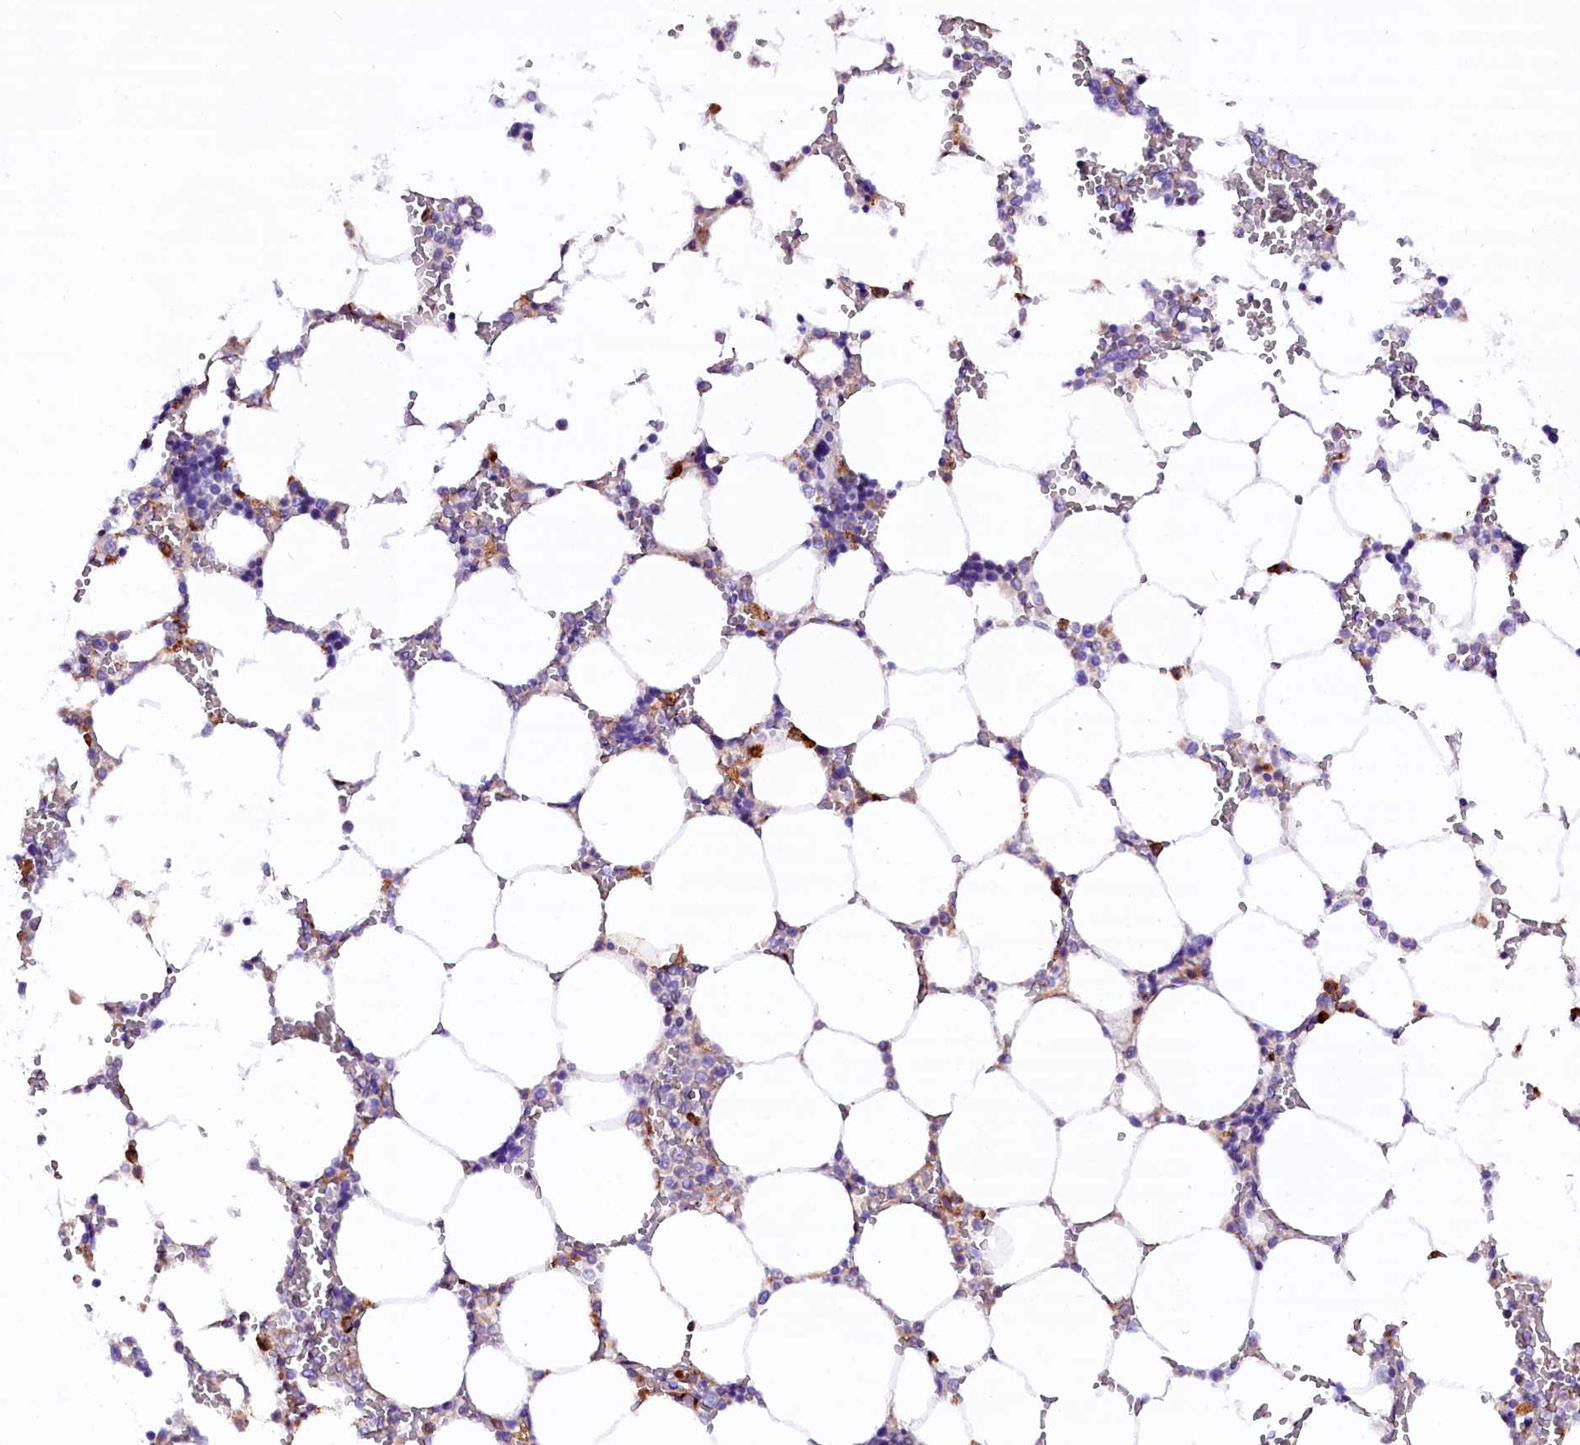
{"staining": {"intensity": "moderate", "quantity": ">75%", "location": "cytoplasmic/membranous"}, "tissue": "bone marrow", "cell_type": "Hematopoietic cells", "image_type": "normal", "snomed": [{"axis": "morphology", "description": "Normal tissue, NOS"}, {"axis": "topography", "description": "Bone marrow"}], "caption": "Immunohistochemical staining of unremarkable bone marrow exhibits medium levels of moderate cytoplasmic/membranous staining in about >75% of hematopoietic cells.", "gene": "CMTR2", "patient": {"sex": "male", "age": 64}}